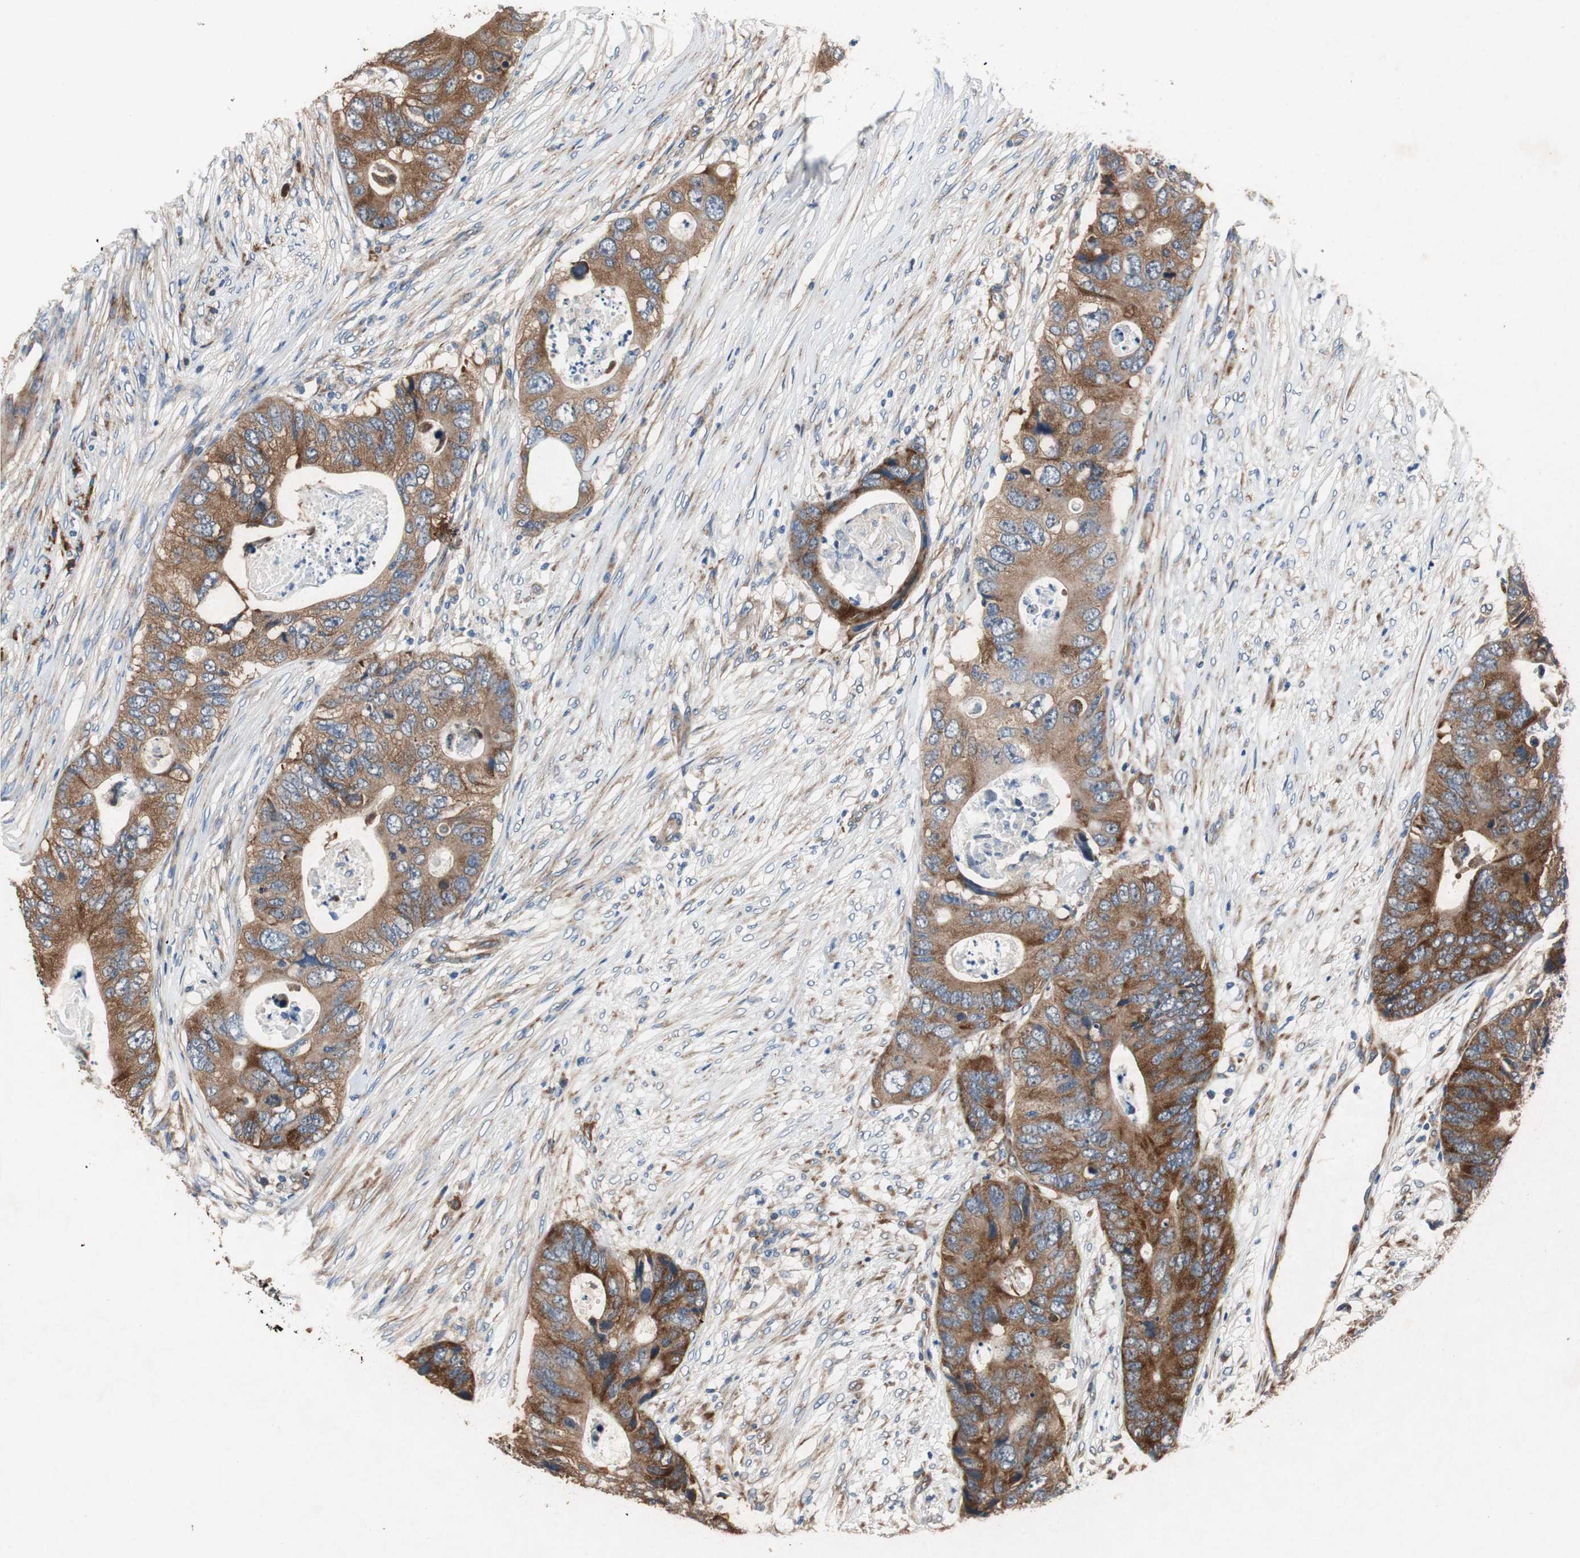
{"staining": {"intensity": "strong", "quantity": ">75%", "location": "cytoplasmic/membranous"}, "tissue": "colorectal cancer", "cell_type": "Tumor cells", "image_type": "cancer", "snomed": [{"axis": "morphology", "description": "Adenocarcinoma, NOS"}, {"axis": "topography", "description": "Colon"}], "caption": "Immunohistochemistry (IHC) micrograph of neoplastic tissue: adenocarcinoma (colorectal) stained using IHC exhibits high levels of strong protein expression localized specifically in the cytoplasmic/membranous of tumor cells, appearing as a cytoplasmic/membranous brown color.", "gene": "RPL35", "patient": {"sex": "male", "age": 71}}